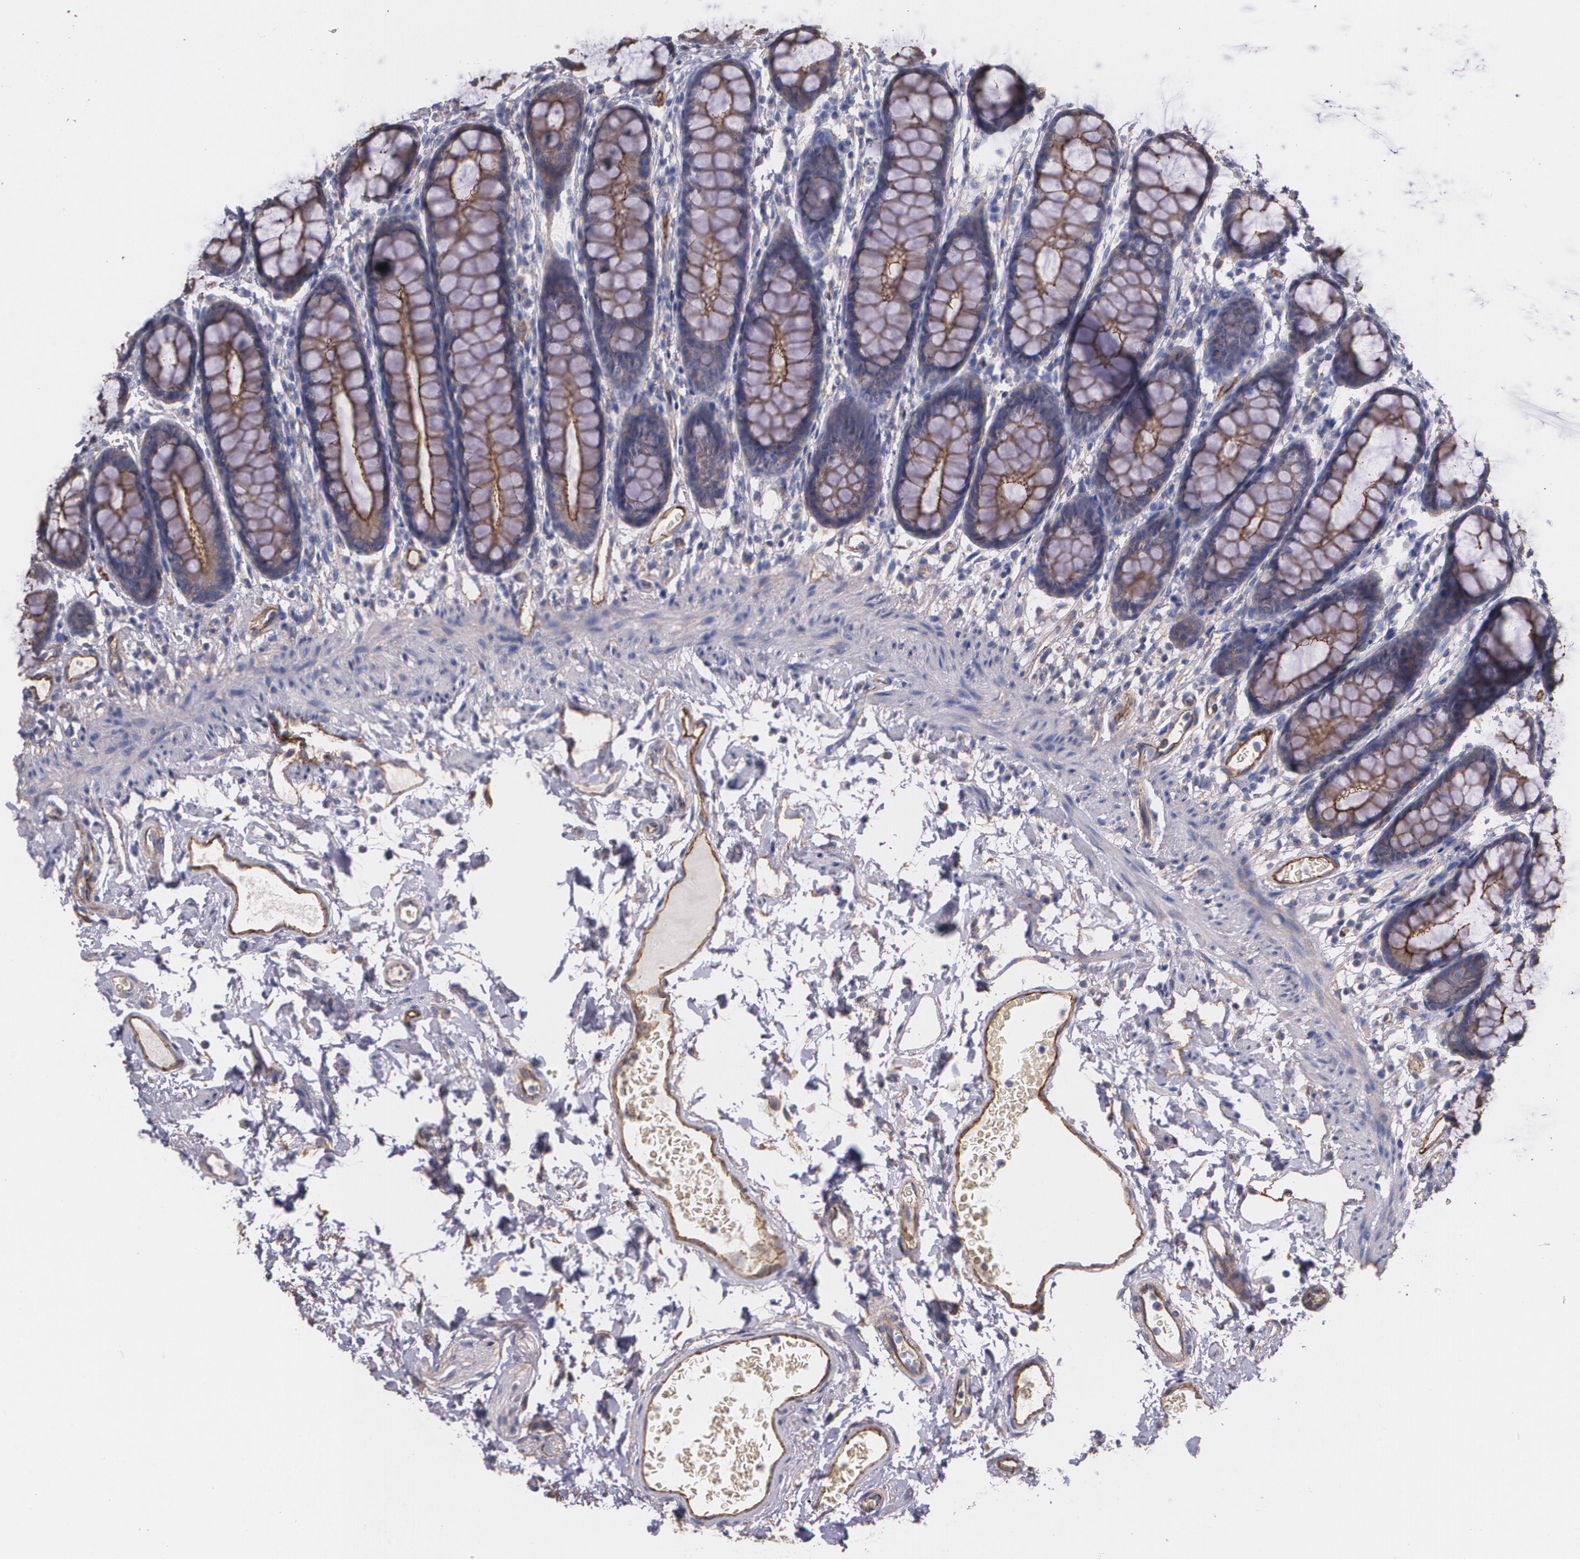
{"staining": {"intensity": "moderate", "quantity": ">75%", "location": "cytoplasmic/membranous"}, "tissue": "rectum", "cell_type": "Glandular cells", "image_type": "normal", "snomed": [{"axis": "morphology", "description": "Normal tissue, NOS"}, {"axis": "topography", "description": "Rectum"}], "caption": "The immunohistochemical stain shows moderate cytoplasmic/membranous expression in glandular cells of benign rectum. The staining was performed using DAB to visualize the protein expression in brown, while the nuclei were stained in blue with hematoxylin (Magnification: 20x).", "gene": "TJP1", "patient": {"sex": "male", "age": 92}}